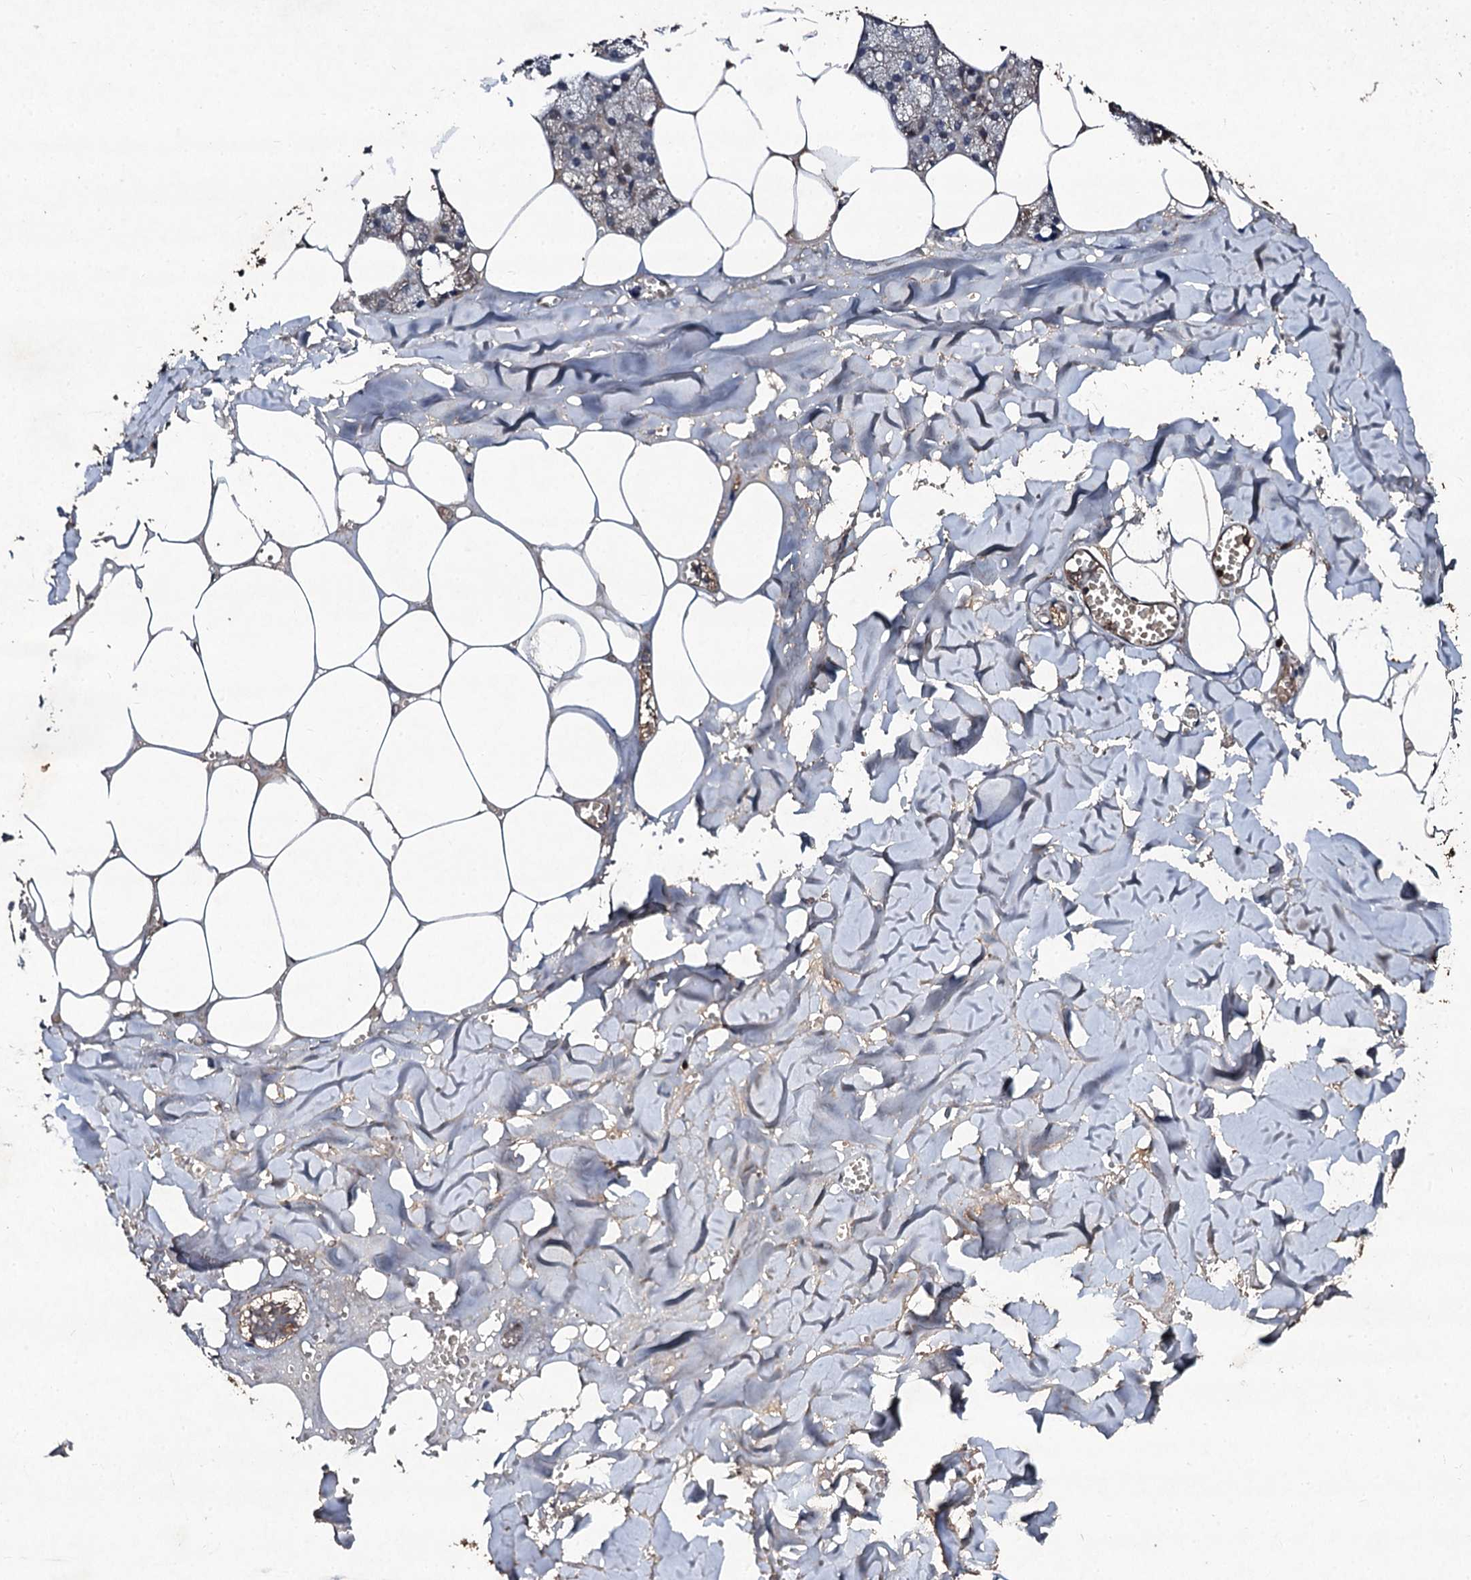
{"staining": {"intensity": "moderate", "quantity": "<25%", "location": "cytoplasmic/membranous"}, "tissue": "salivary gland", "cell_type": "Glandular cells", "image_type": "normal", "snomed": [{"axis": "morphology", "description": "Normal tissue, NOS"}, {"axis": "topography", "description": "Salivary gland"}], "caption": "Immunohistochemical staining of unremarkable salivary gland shows low levels of moderate cytoplasmic/membranous staining in approximately <25% of glandular cells. Immunohistochemistry (ihc) stains the protein in brown and the nuclei are stained blue.", "gene": "KERA", "patient": {"sex": "male", "age": 62}}